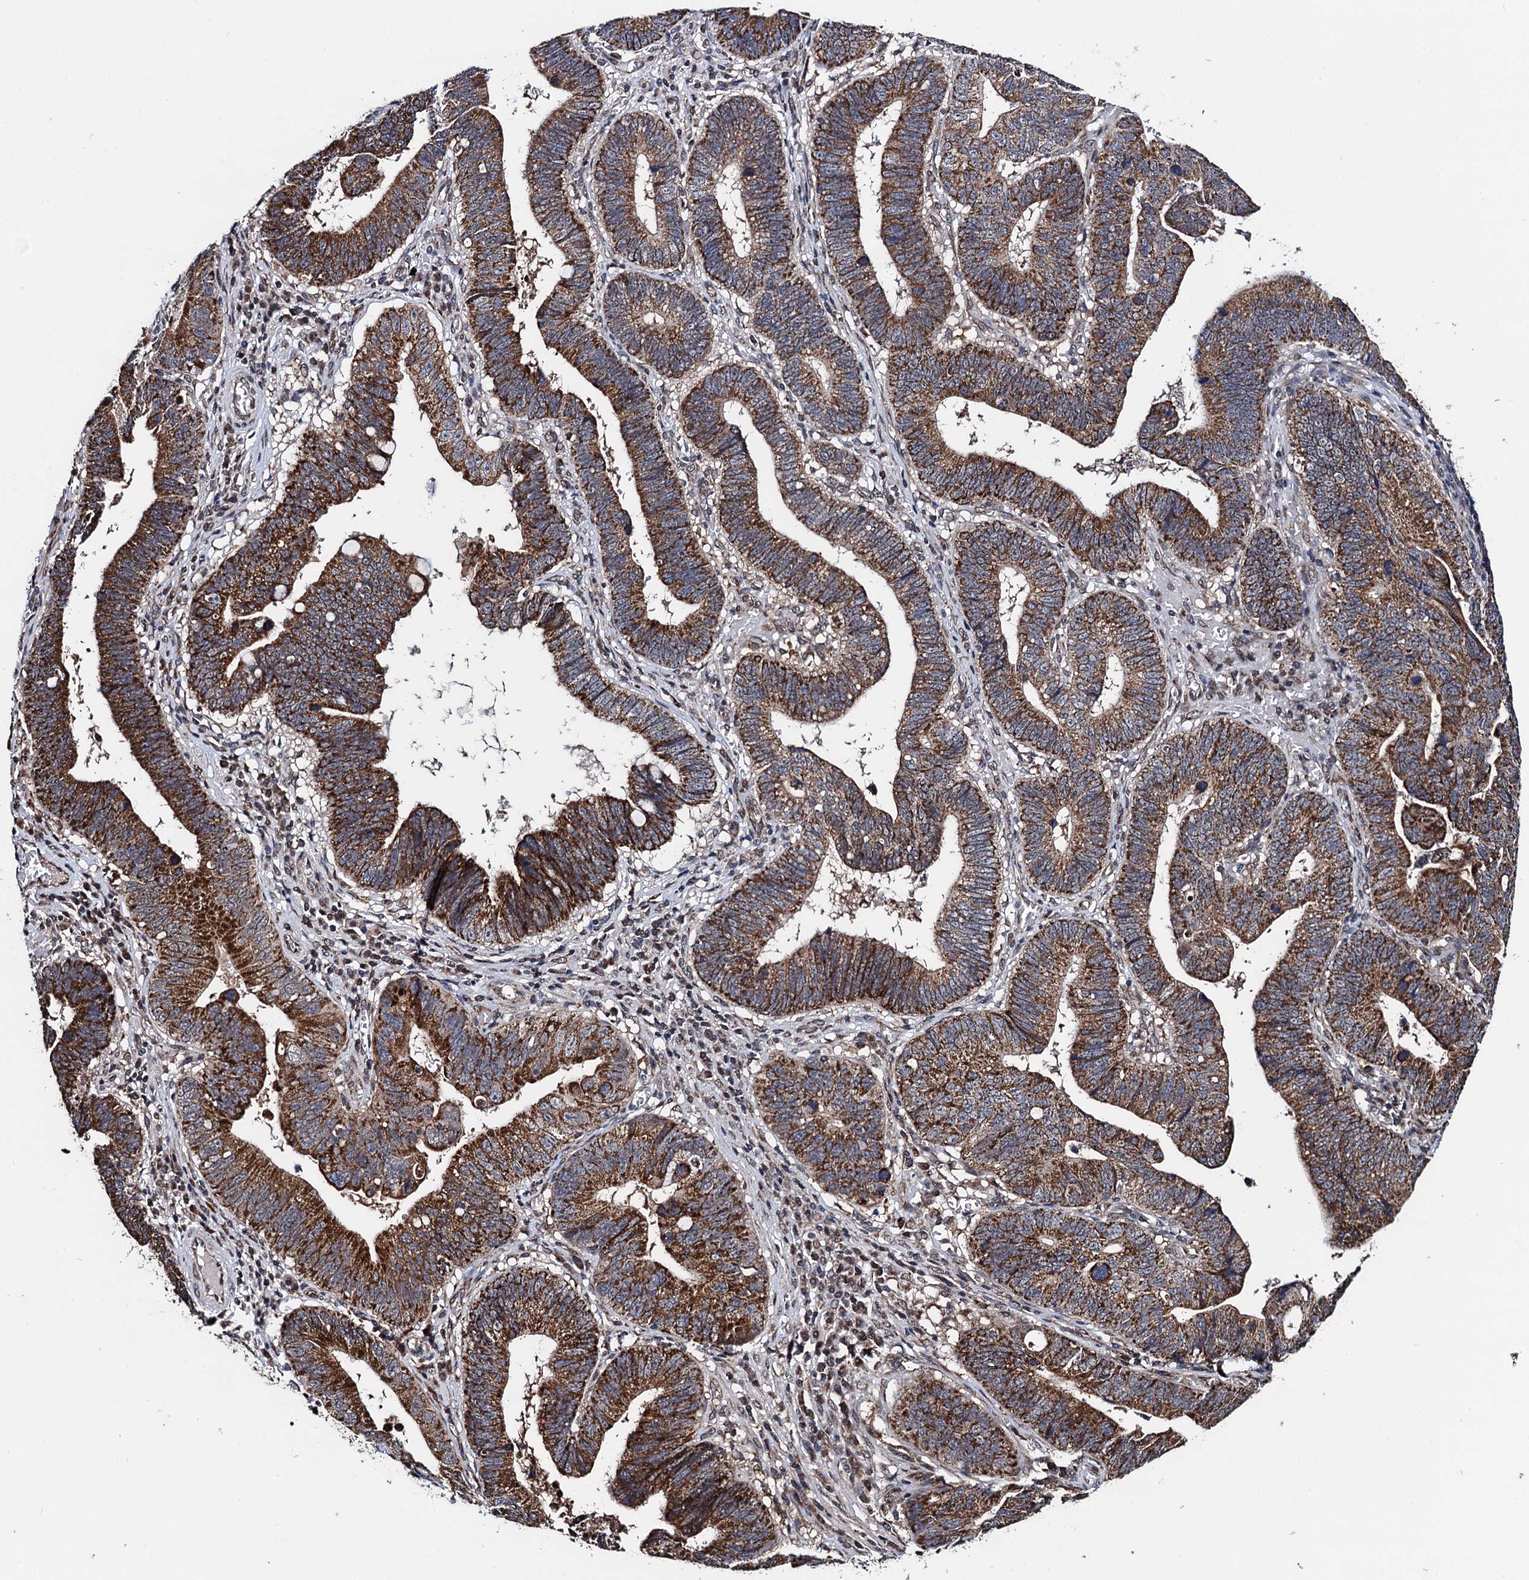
{"staining": {"intensity": "strong", "quantity": ">75%", "location": "cytoplasmic/membranous"}, "tissue": "stomach cancer", "cell_type": "Tumor cells", "image_type": "cancer", "snomed": [{"axis": "morphology", "description": "Adenocarcinoma, NOS"}, {"axis": "topography", "description": "Stomach"}], "caption": "This is a histology image of immunohistochemistry staining of stomach cancer, which shows strong positivity in the cytoplasmic/membranous of tumor cells.", "gene": "PTCD3", "patient": {"sex": "male", "age": 59}}